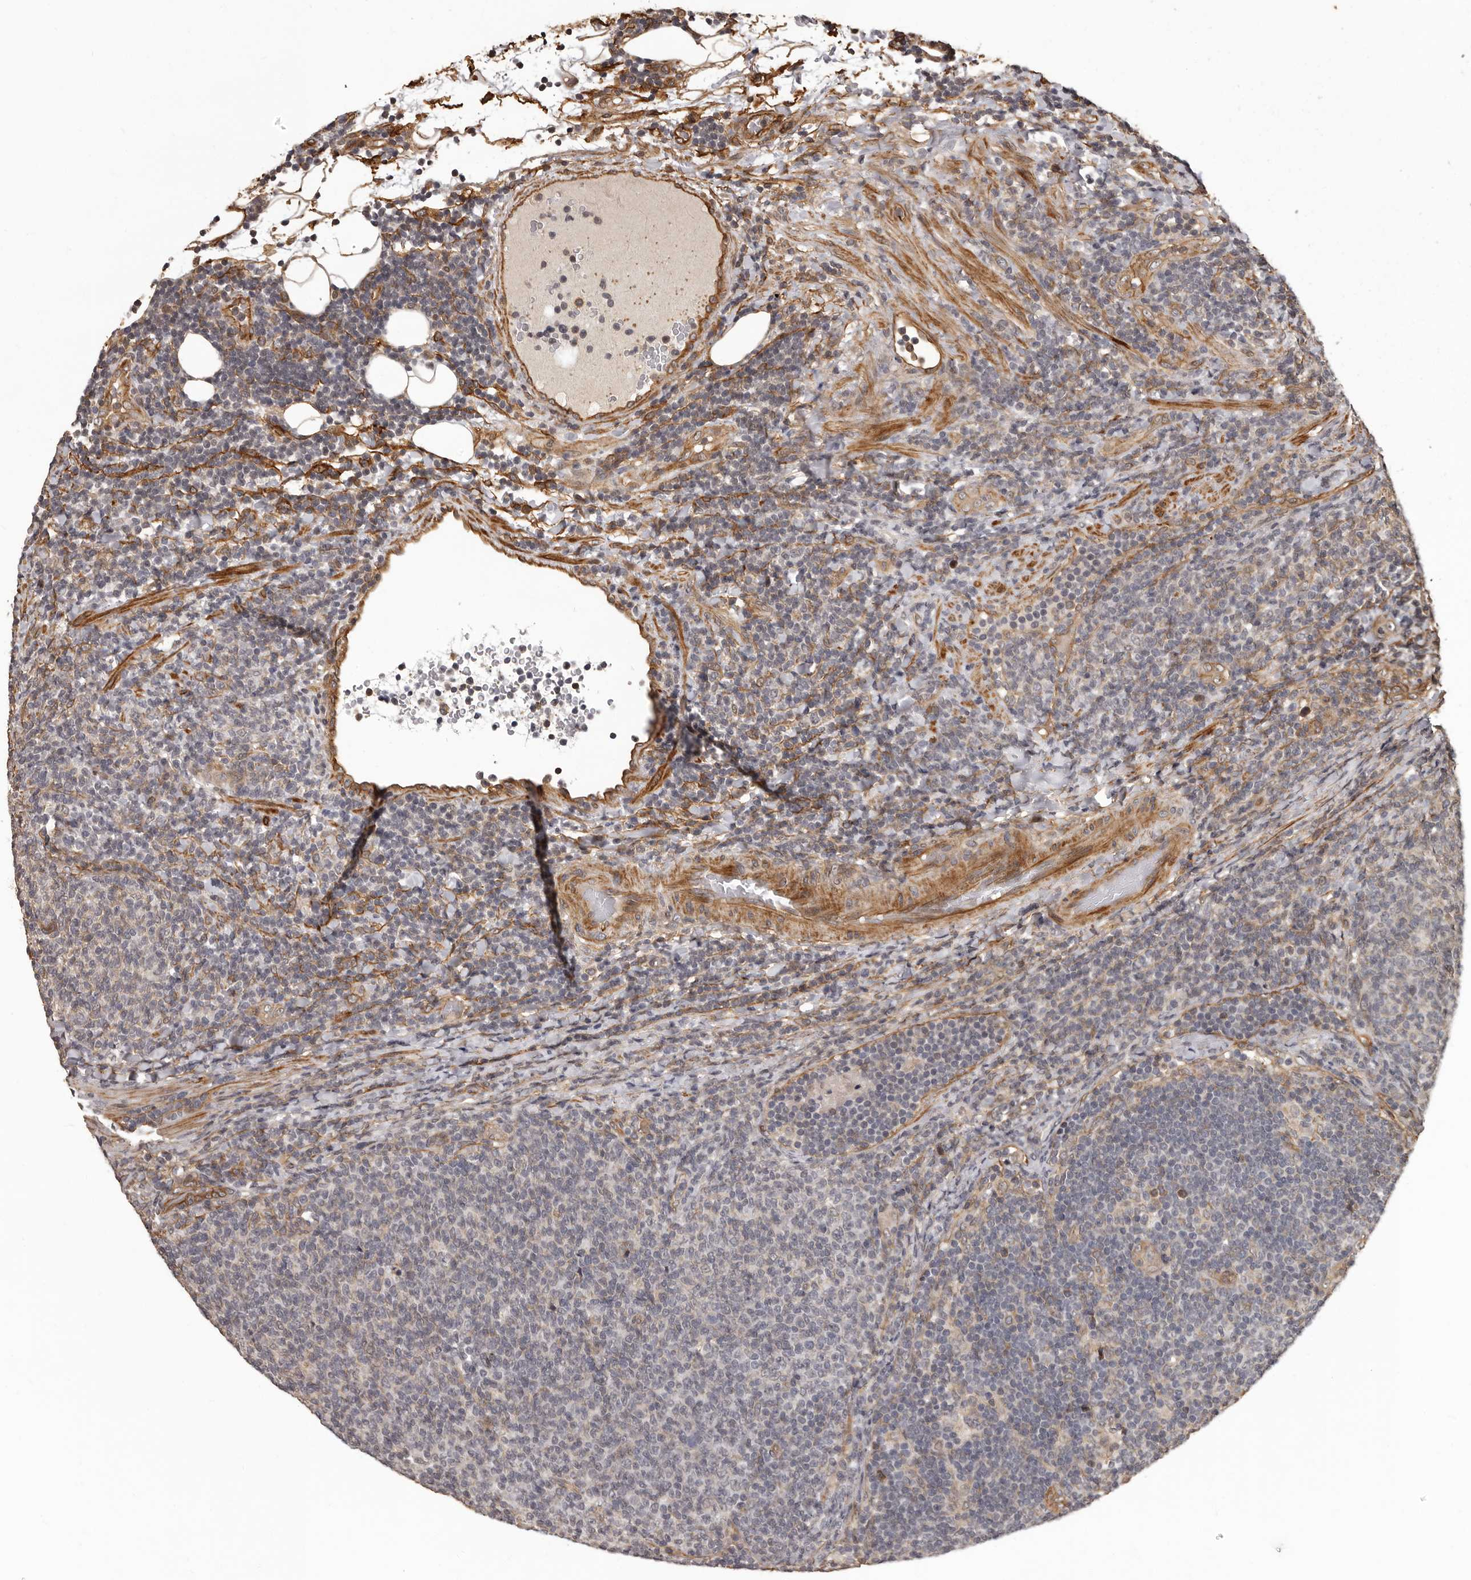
{"staining": {"intensity": "negative", "quantity": "none", "location": "none"}, "tissue": "lymphoma", "cell_type": "Tumor cells", "image_type": "cancer", "snomed": [{"axis": "morphology", "description": "Malignant lymphoma, non-Hodgkin's type, Low grade"}, {"axis": "topography", "description": "Lymph node"}], "caption": "This is an IHC histopathology image of malignant lymphoma, non-Hodgkin's type (low-grade). There is no expression in tumor cells.", "gene": "SLITRK6", "patient": {"sex": "male", "age": 66}}